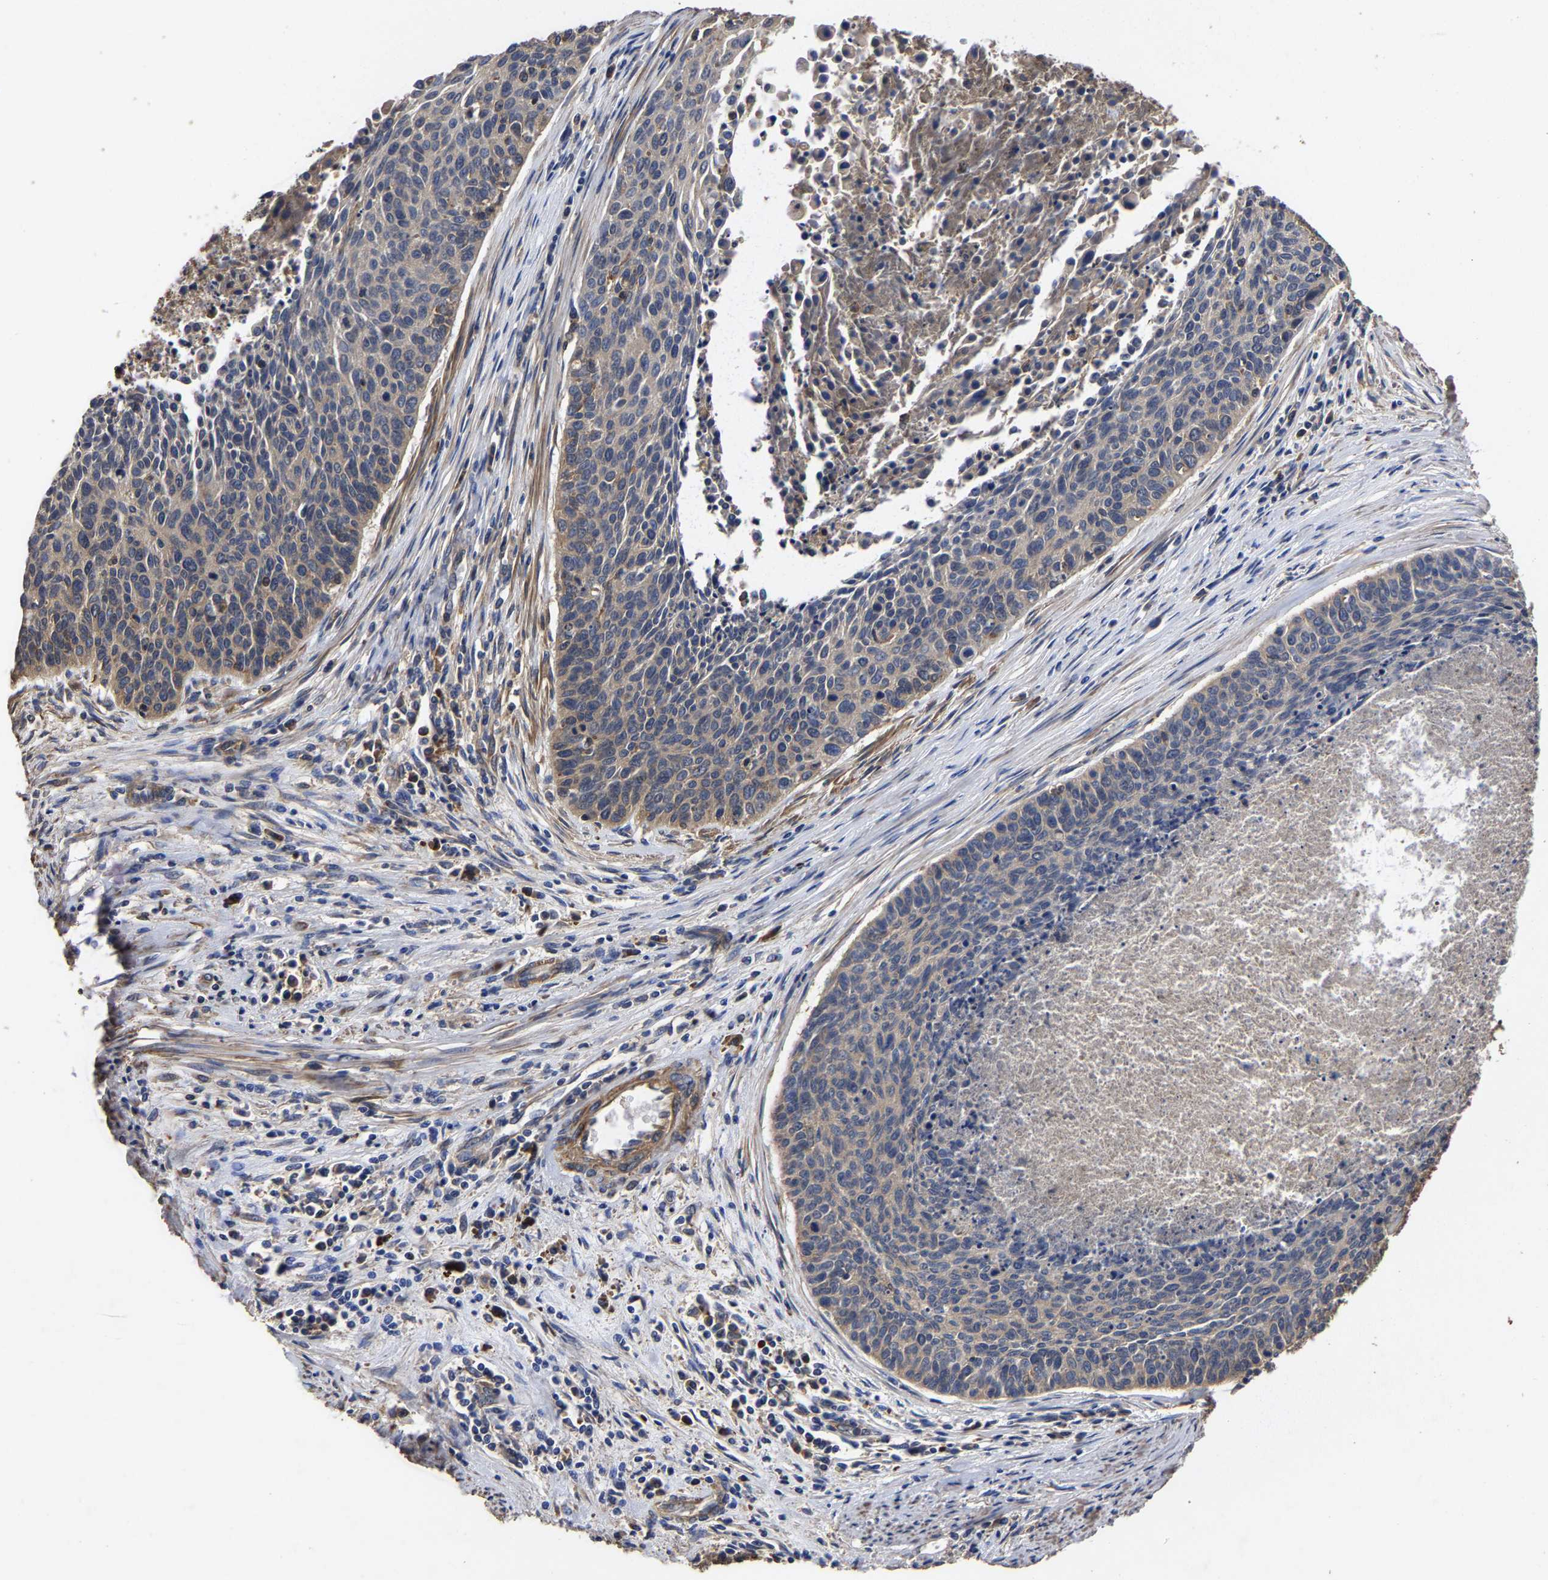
{"staining": {"intensity": "weak", "quantity": "25%-75%", "location": "cytoplasmic/membranous"}, "tissue": "cervical cancer", "cell_type": "Tumor cells", "image_type": "cancer", "snomed": [{"axis": "morphology", "description": "Squamous cell carcinoma, NOS"}, {"axis": "topography", "description": "Cervix"}], "caption": "This is an image of immunohistochemistry (IHC) staining of squamous cell carcinoma (cervical), which shows weak positivity in the cytoplasmic/membranous of tumor cells.", "gene": "ITCH", "patient": {"sex": "female", "age": 55}}